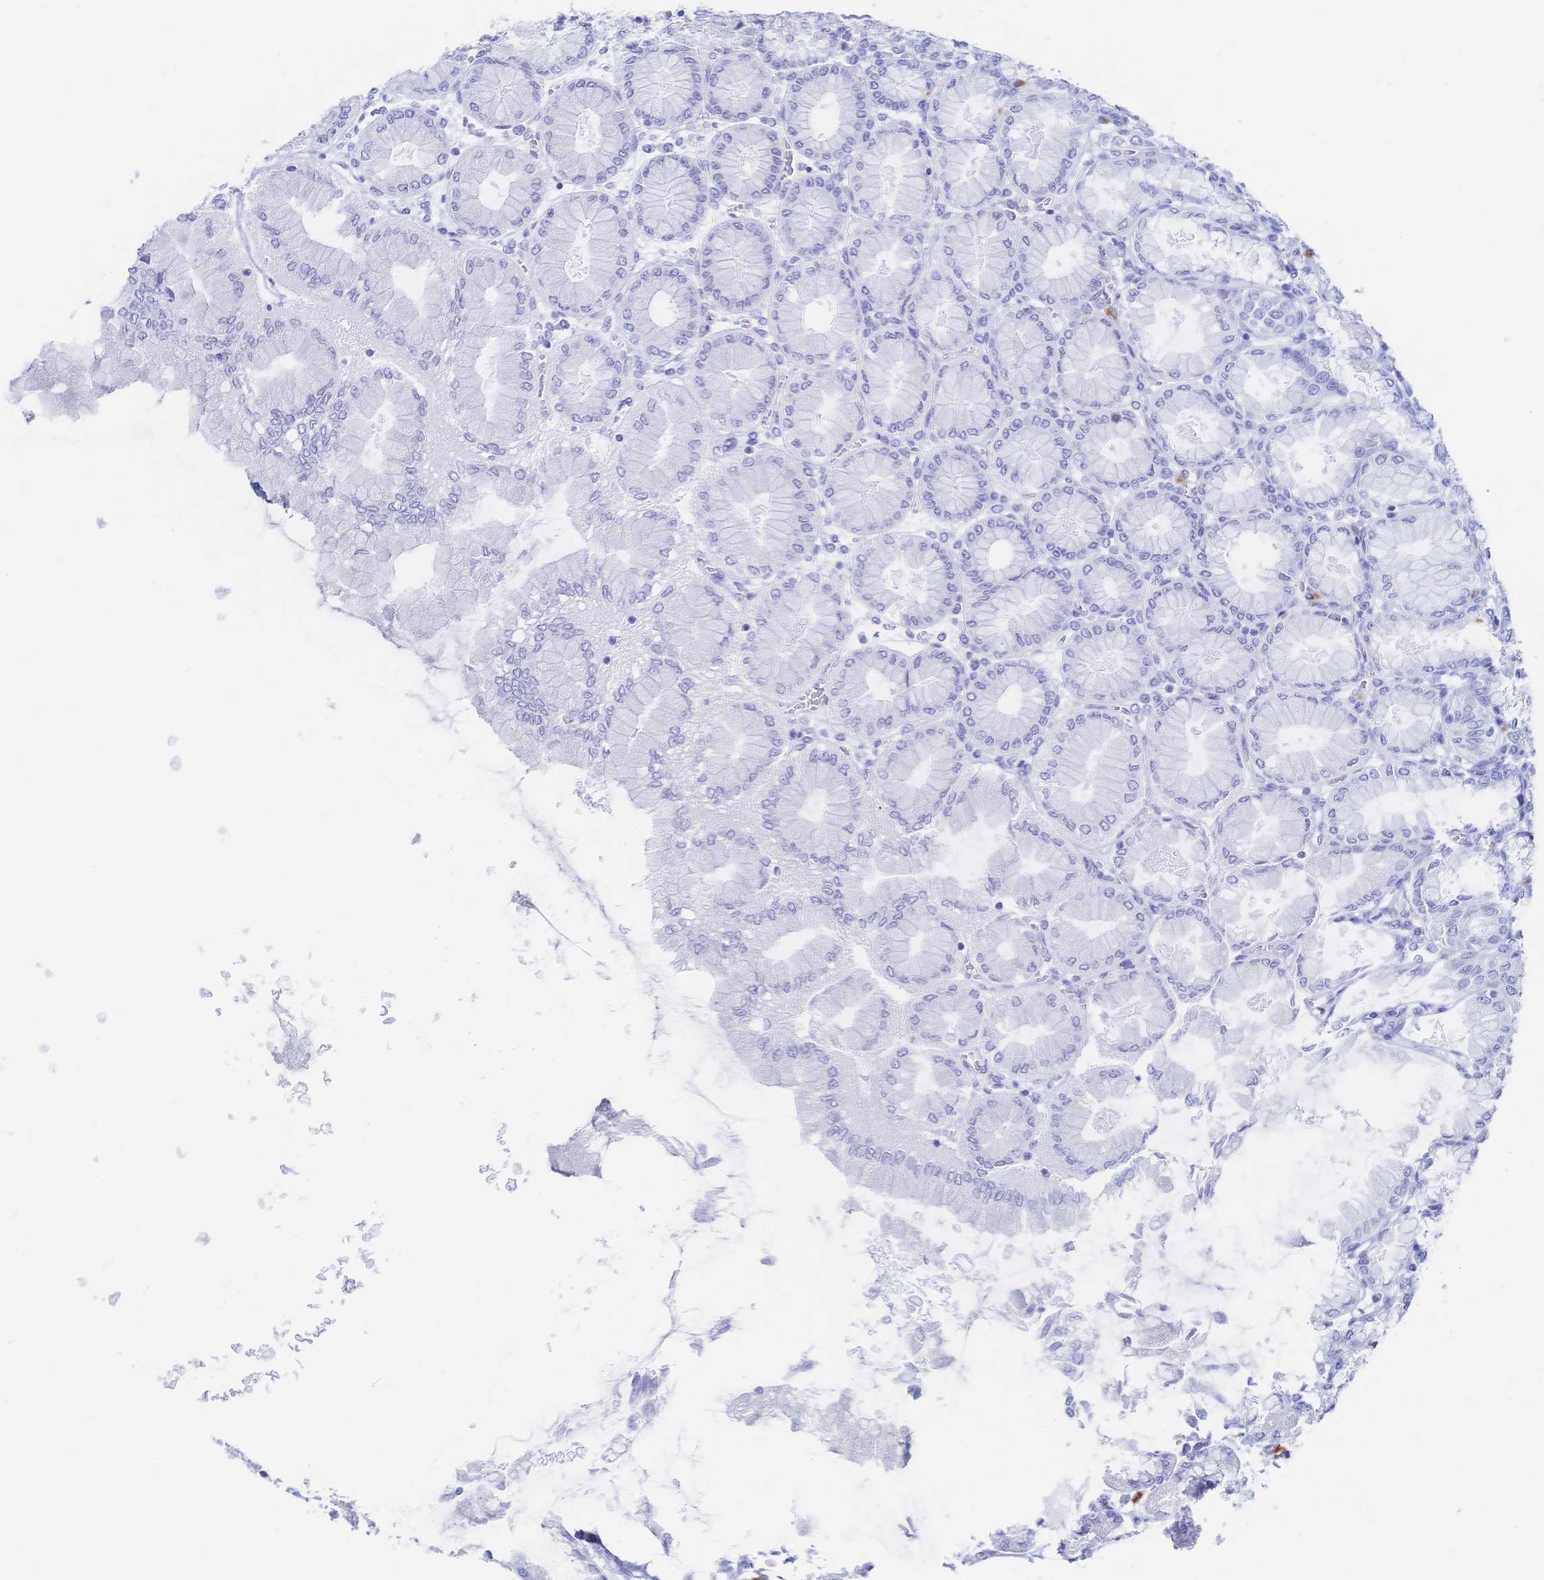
{"staining": {"intensity": "negative", "quantity": "none", "location": "none"}, "tissue": "stomach", "cell_type": "Glandular cells", "image_type": "normal", "snomed": [{"axis": "morphology", "description": "Normal tissue, NOS"}, {"axis": "topography", "description": "Stomach, upper"}], "caption": "High power microscopy histopathology image of an IHC image of unremarkable stomach, revealing no significant positivity in glandular cells.", "gene": "IL2RB", "patient": {"sex": "female", "age": 56}}